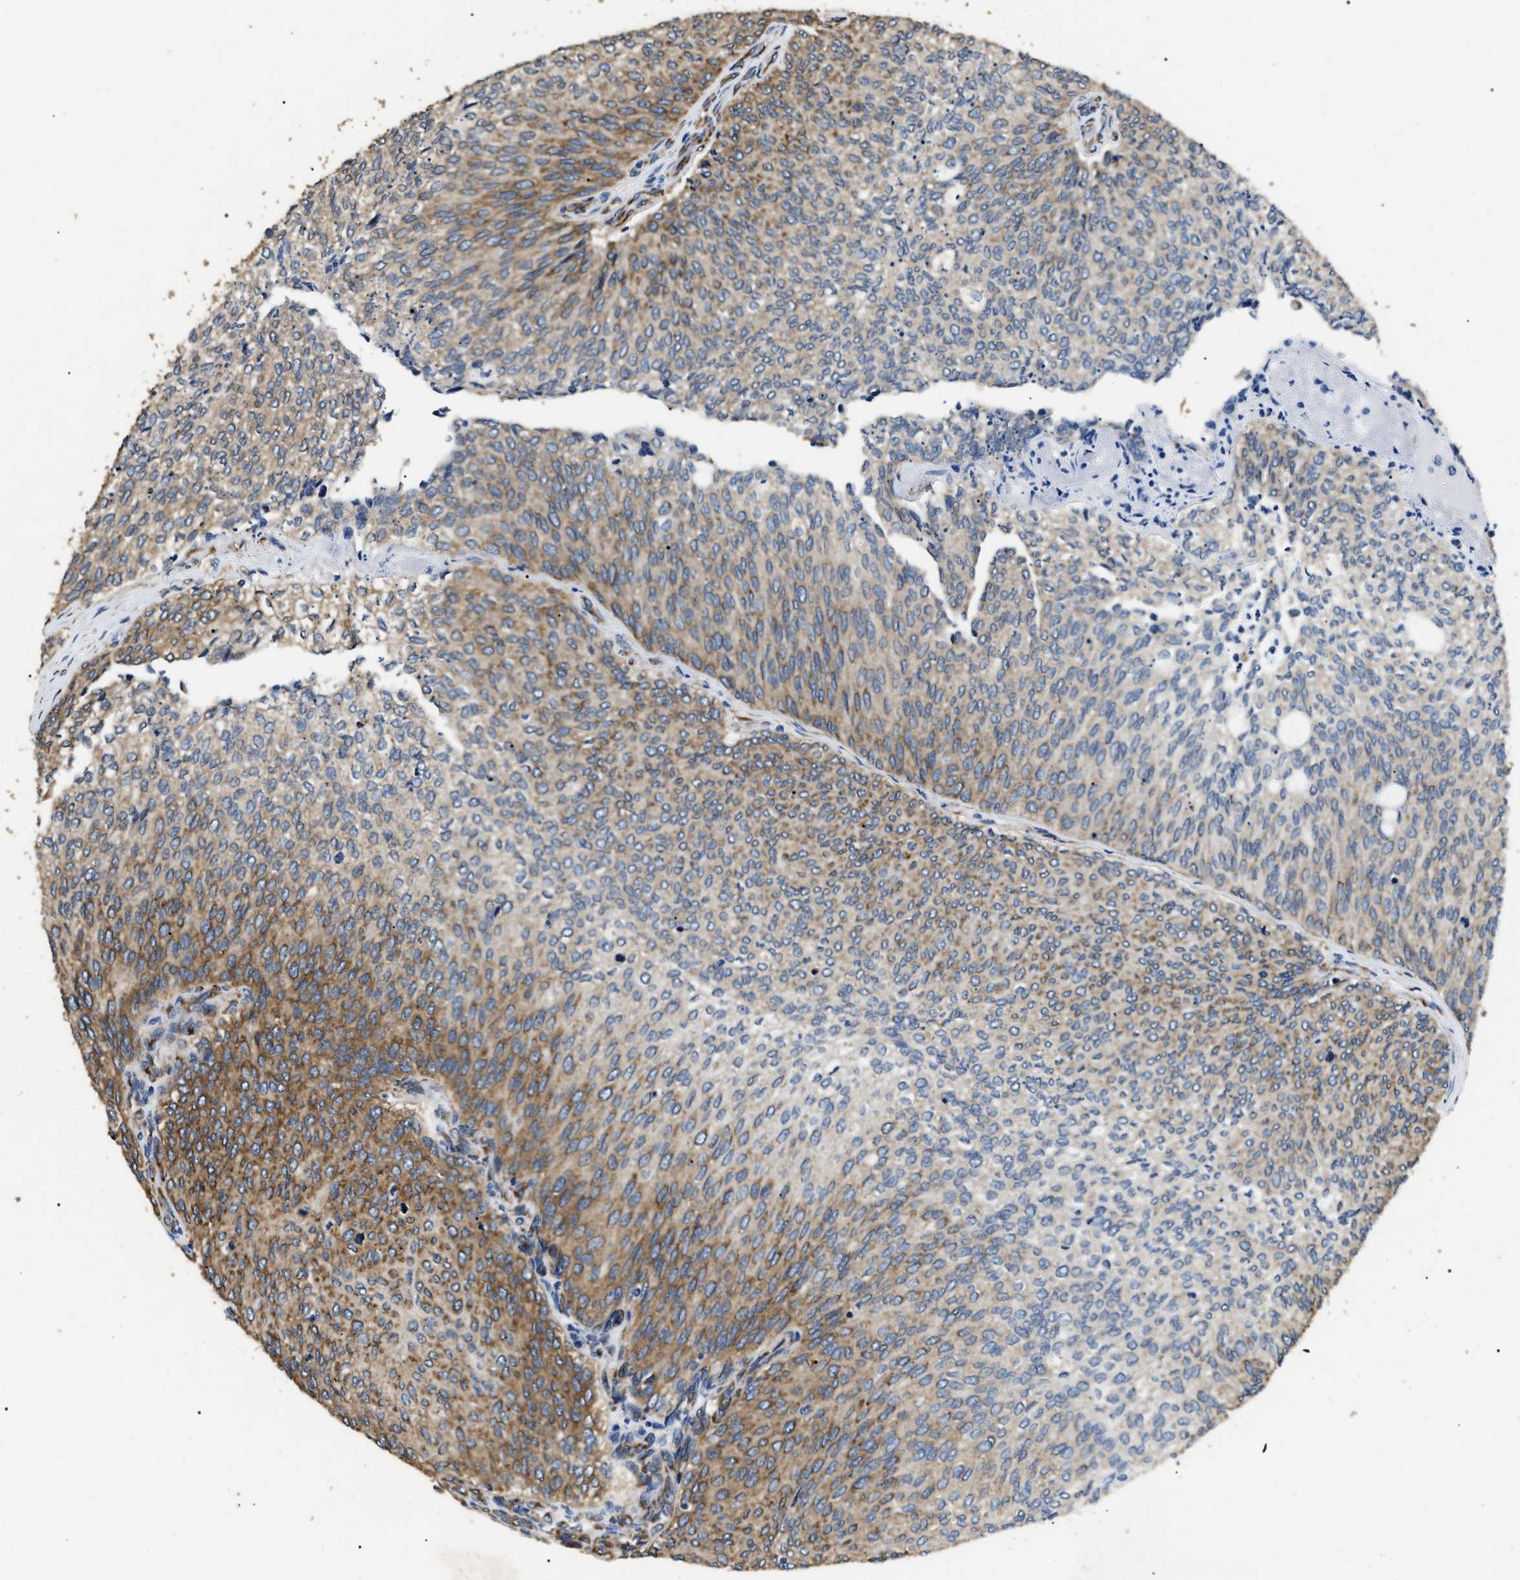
{"staining": {"intensity": "strong", "quantity": "25%-75%", "location": "cytoplasmic/membranous"}, "tissue": "urothelial cancer", "cell_type": "Tumor cells", "image_type": "cancer", "snomed": [{"axis": "morphology", "description": "Urothelial carcinoma, Low grade"}, {"axis": "topography", "description": "Urinary bladder"}], "caption": "Protein analysis of urothelial cancer tissue shows strong cytoplasmic/membranous staining in about 25%-75% of tumor cells.", "gene": "KTN1", "patient": {"sex": "female", "age": 79}}